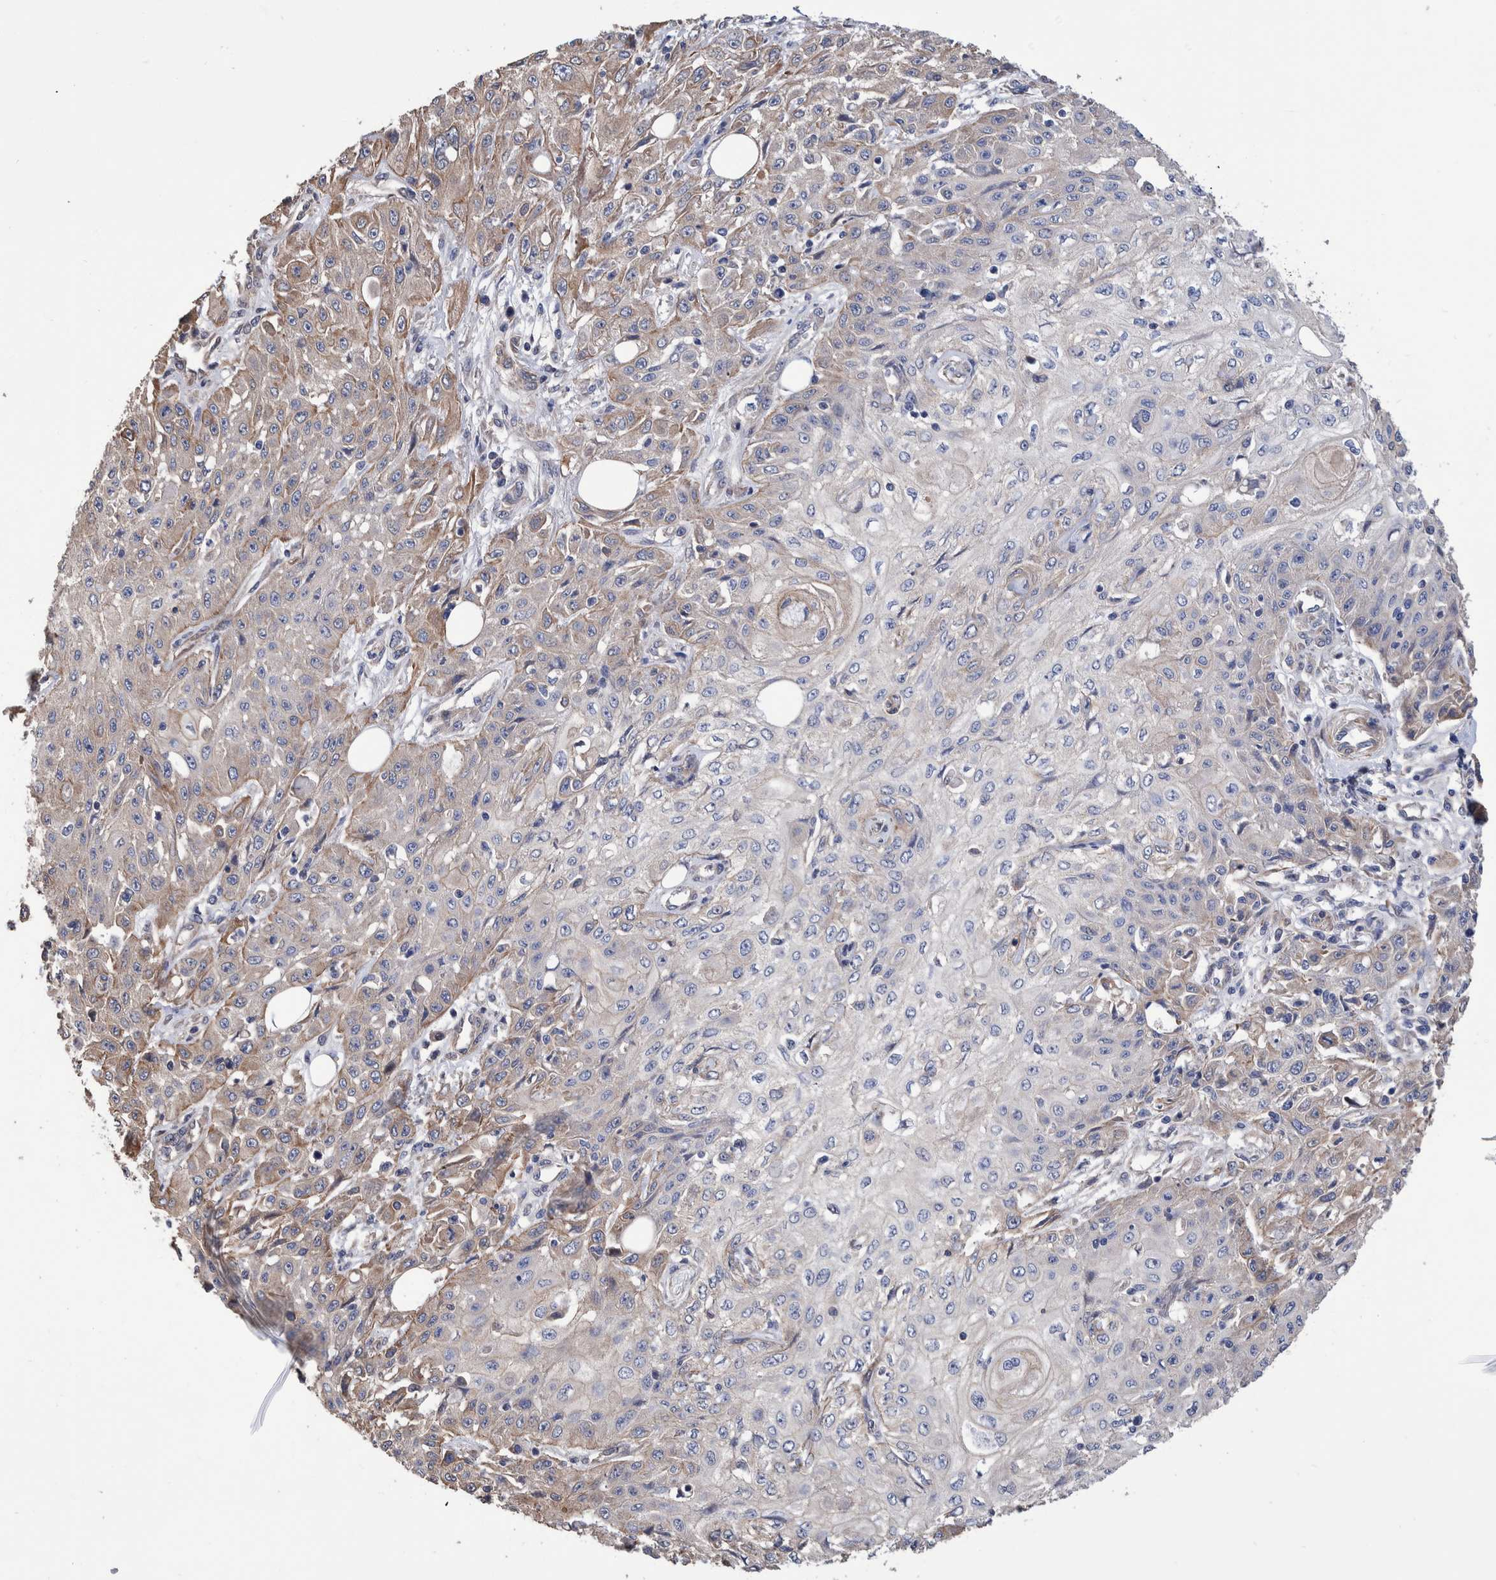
{"staining": {"intensity": "weak", "quantity": "<25%", "location": "cytoplasmic/membranous"}, "tissue": "skin cancer", "cell_type": "Tumor cells", "image_type": "cancer", "snomed": [{"axis": "morphology", "description": "Squamous cell carcinoma, NOS"}, {"axis": "morphology", "description": "Squamous cell carcinoma, metastatic, NOS"}, {"axis": "topography", "description": "Skin"}, {"axis": "topography", "description": "Lymph node"}], "caption": "This micrograph is of skin metastatic squamous cell carcinoma stained with immunohistochemistry (IHC) to label a protein in brown with the nuclei are counter-stained blue. There is no expression in tumor cells. Nuclei are stained in blue.", "gene": "SLC45A4", "patient": {"sex": "male", "age": 75}}